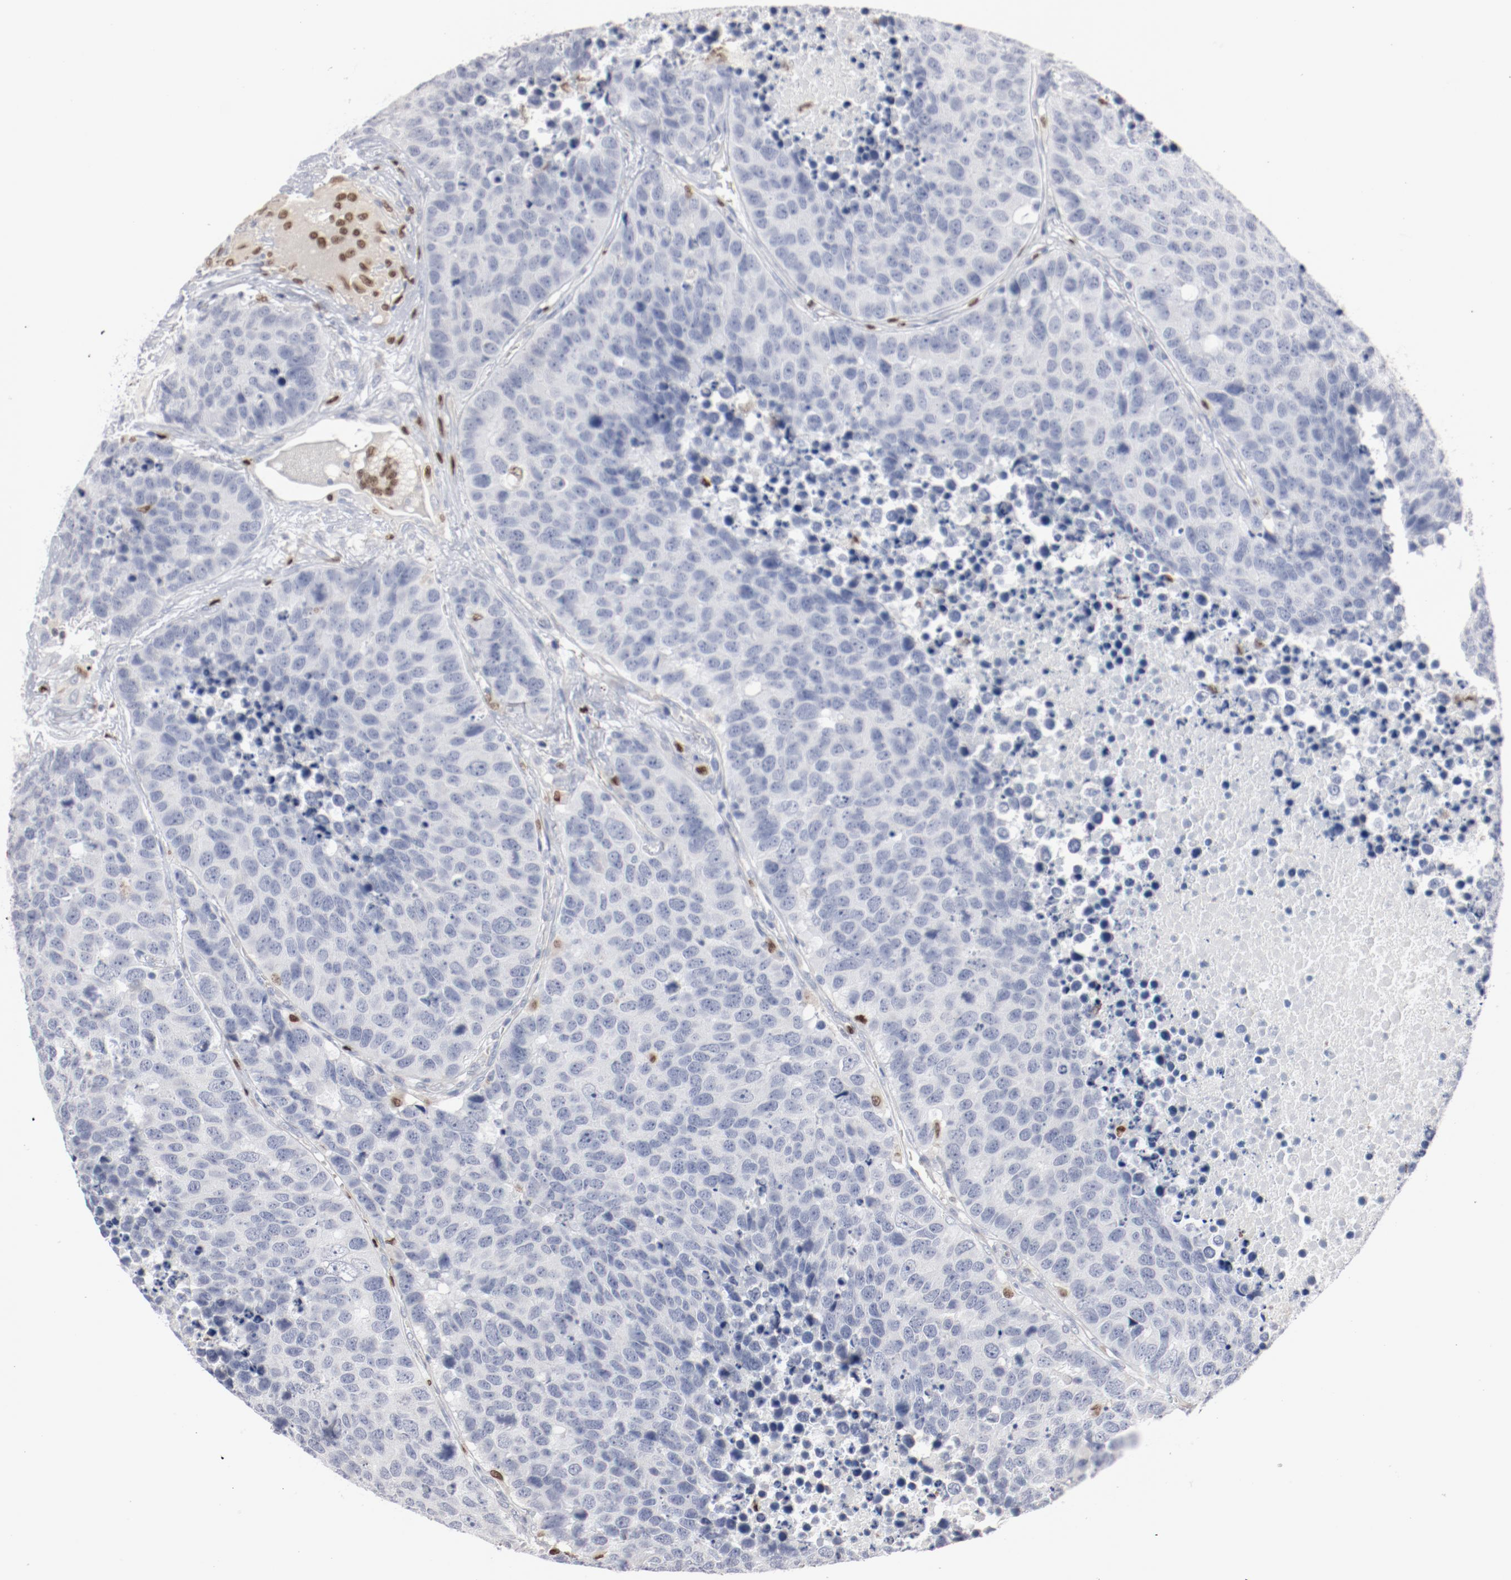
{"staining": {"intensity": "negative", "quantity": "none", "location": "none"}, "tissue": "carcinoid", "cell_type": "Tumor cells", "image_type": "cancer", "snomed": [{"axis": "morphology", "description": "Carcinoid, malignant, NOS"}, {"axis": "topography", "description": "Lung"}], "caption": "Immunohistochemistry (IHC) of human malignant carcinoid shows no positivity in tumor cells.", "gene": "SPI1", "patient": {"sex": "male", "age": 60}}